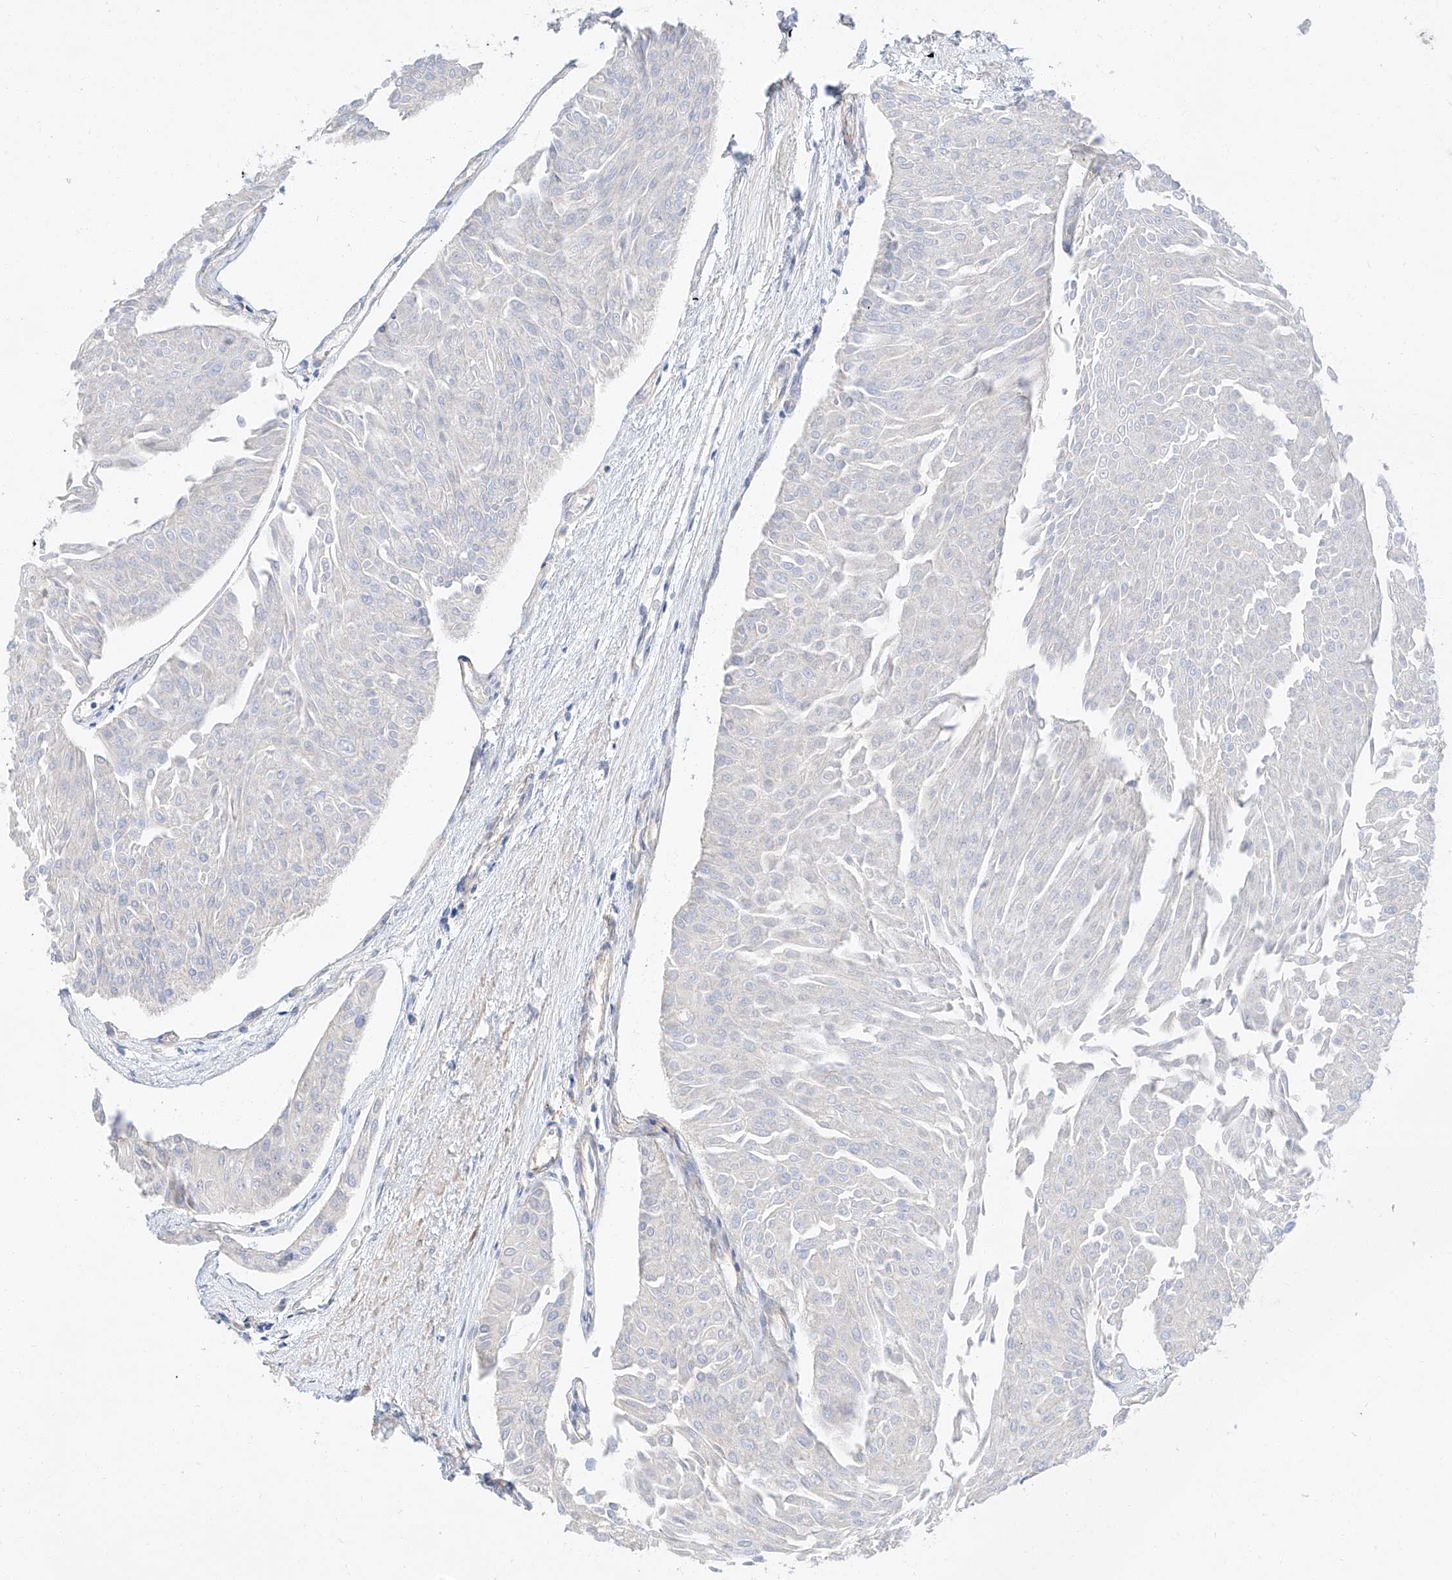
{"staining": {"intensity": "negative", "quantity": "none", "location": "none"}, "tissue": "urothelial cancer", "cell_type": "Tumor cells", "image_type": "cancer", "snomed": [{"axis": "morphology", "description": "Urothelial carcinoma, Low grade"}, {"axis": "topography", "description": "Urinary bladder"}], "caption": "A photomicrograph of urothelial carcinoma (low-grade) stained for a protein exhibits no brown staining in tumor cells. (Immunohistochemistry (ihc), brightfield microscopy, high magnification).", "gene": "GLMN", "patient": {"sex": "male", "age": 67}}